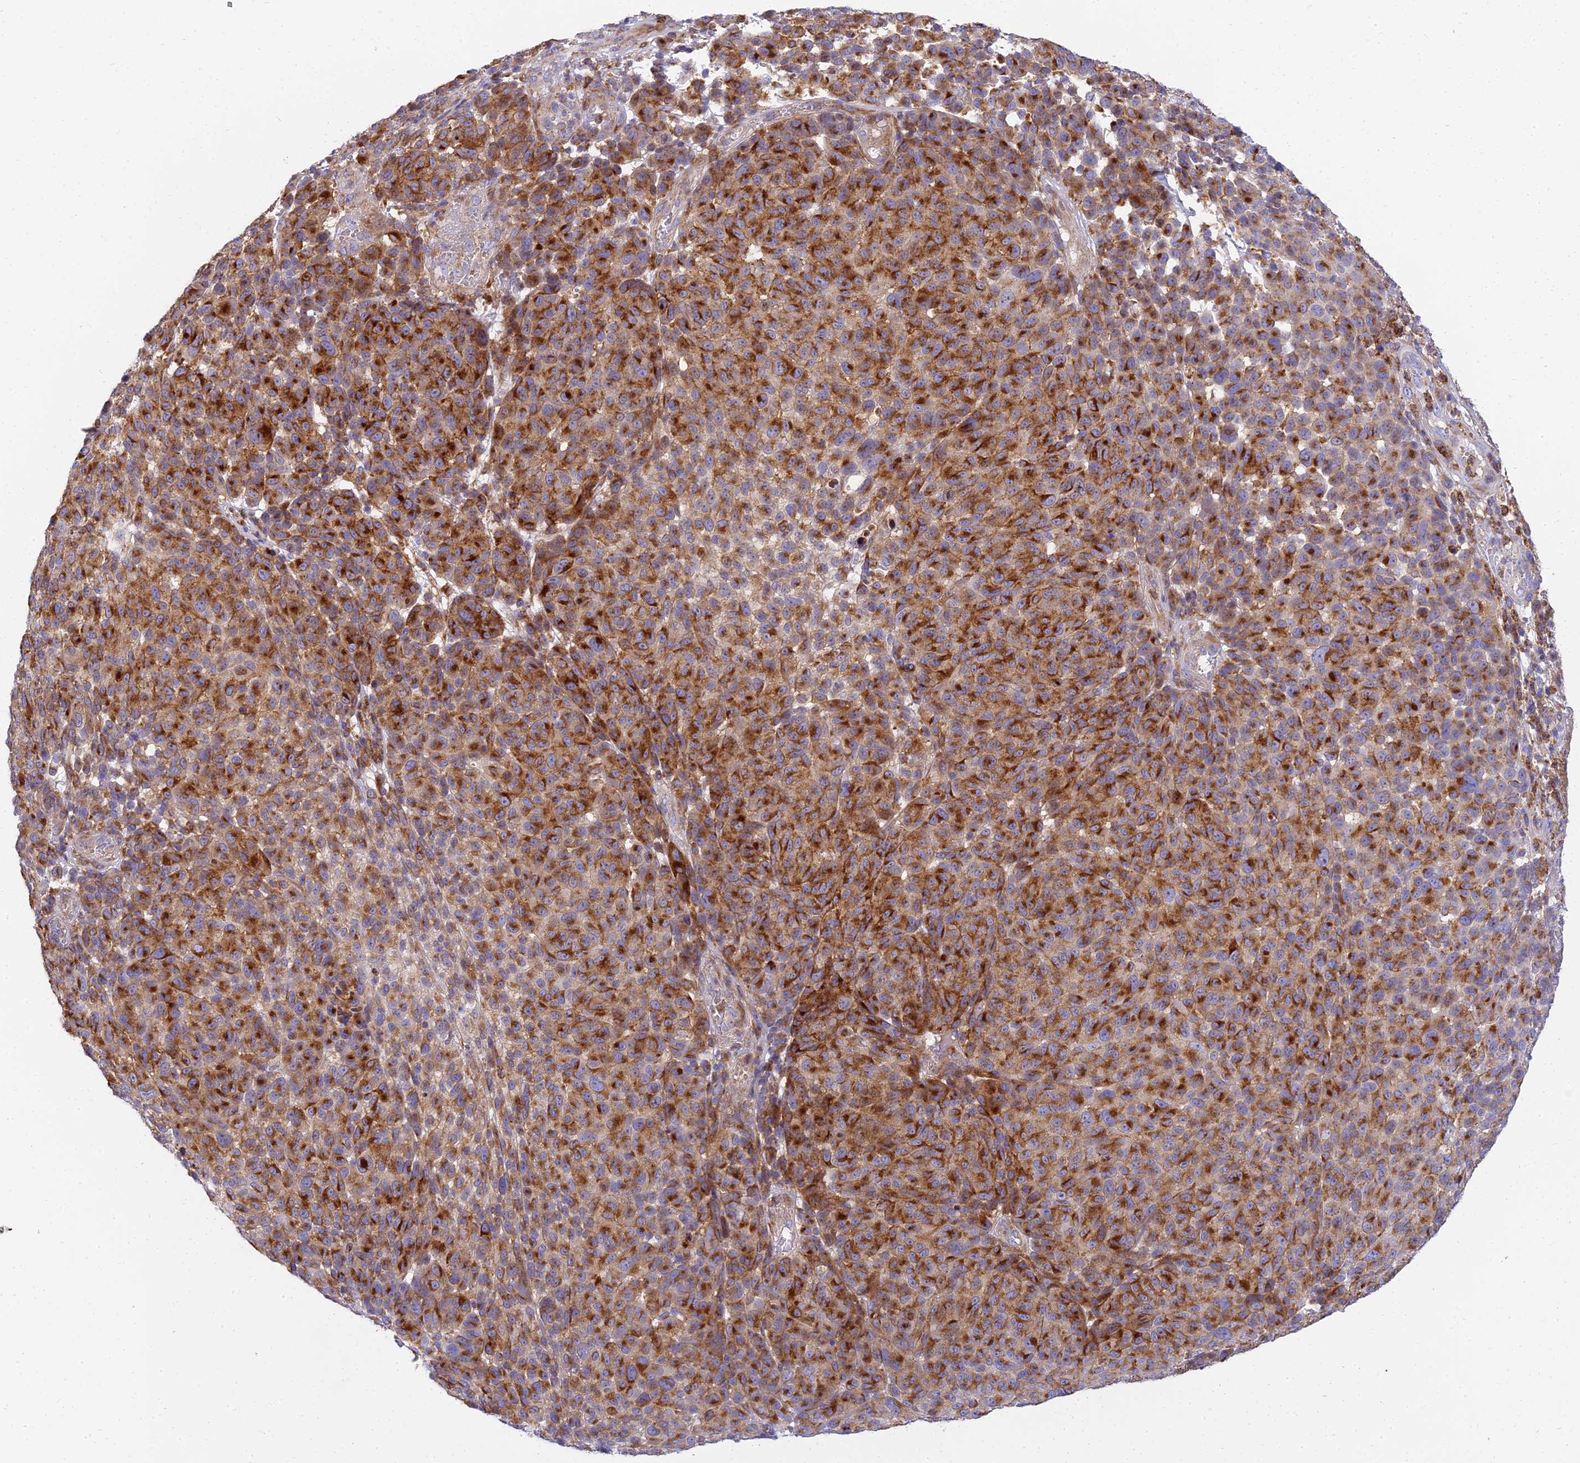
{"staining": {"intensity": "strong", "quantity": ">75%", "location": "cytoplasmic/membranous"}, "tissue": "melanoma", "cell_type": "Tumor cells", "image_type": "cancer", "snomed": [{"axis": "morphology", "description": "Malignant melanoma, NOS"}, {"axis": "topography", "description": "Skin"}], "caption": "Immunohistochemistry (IHC) staining of melanoma, which shows high levels of strong cytoplasmic/membranous expression in about >75% of tumor cells indicating strong cytoplasmic/membranous protein expression. The staining was performed using DAB (3,3'-diaminobenzidine) (brown) for protein detection and nuclei were counterstained in hematoxylin (blue).", "gene": "CLCN7", "patient": {"sex": "male", "age": 49}}